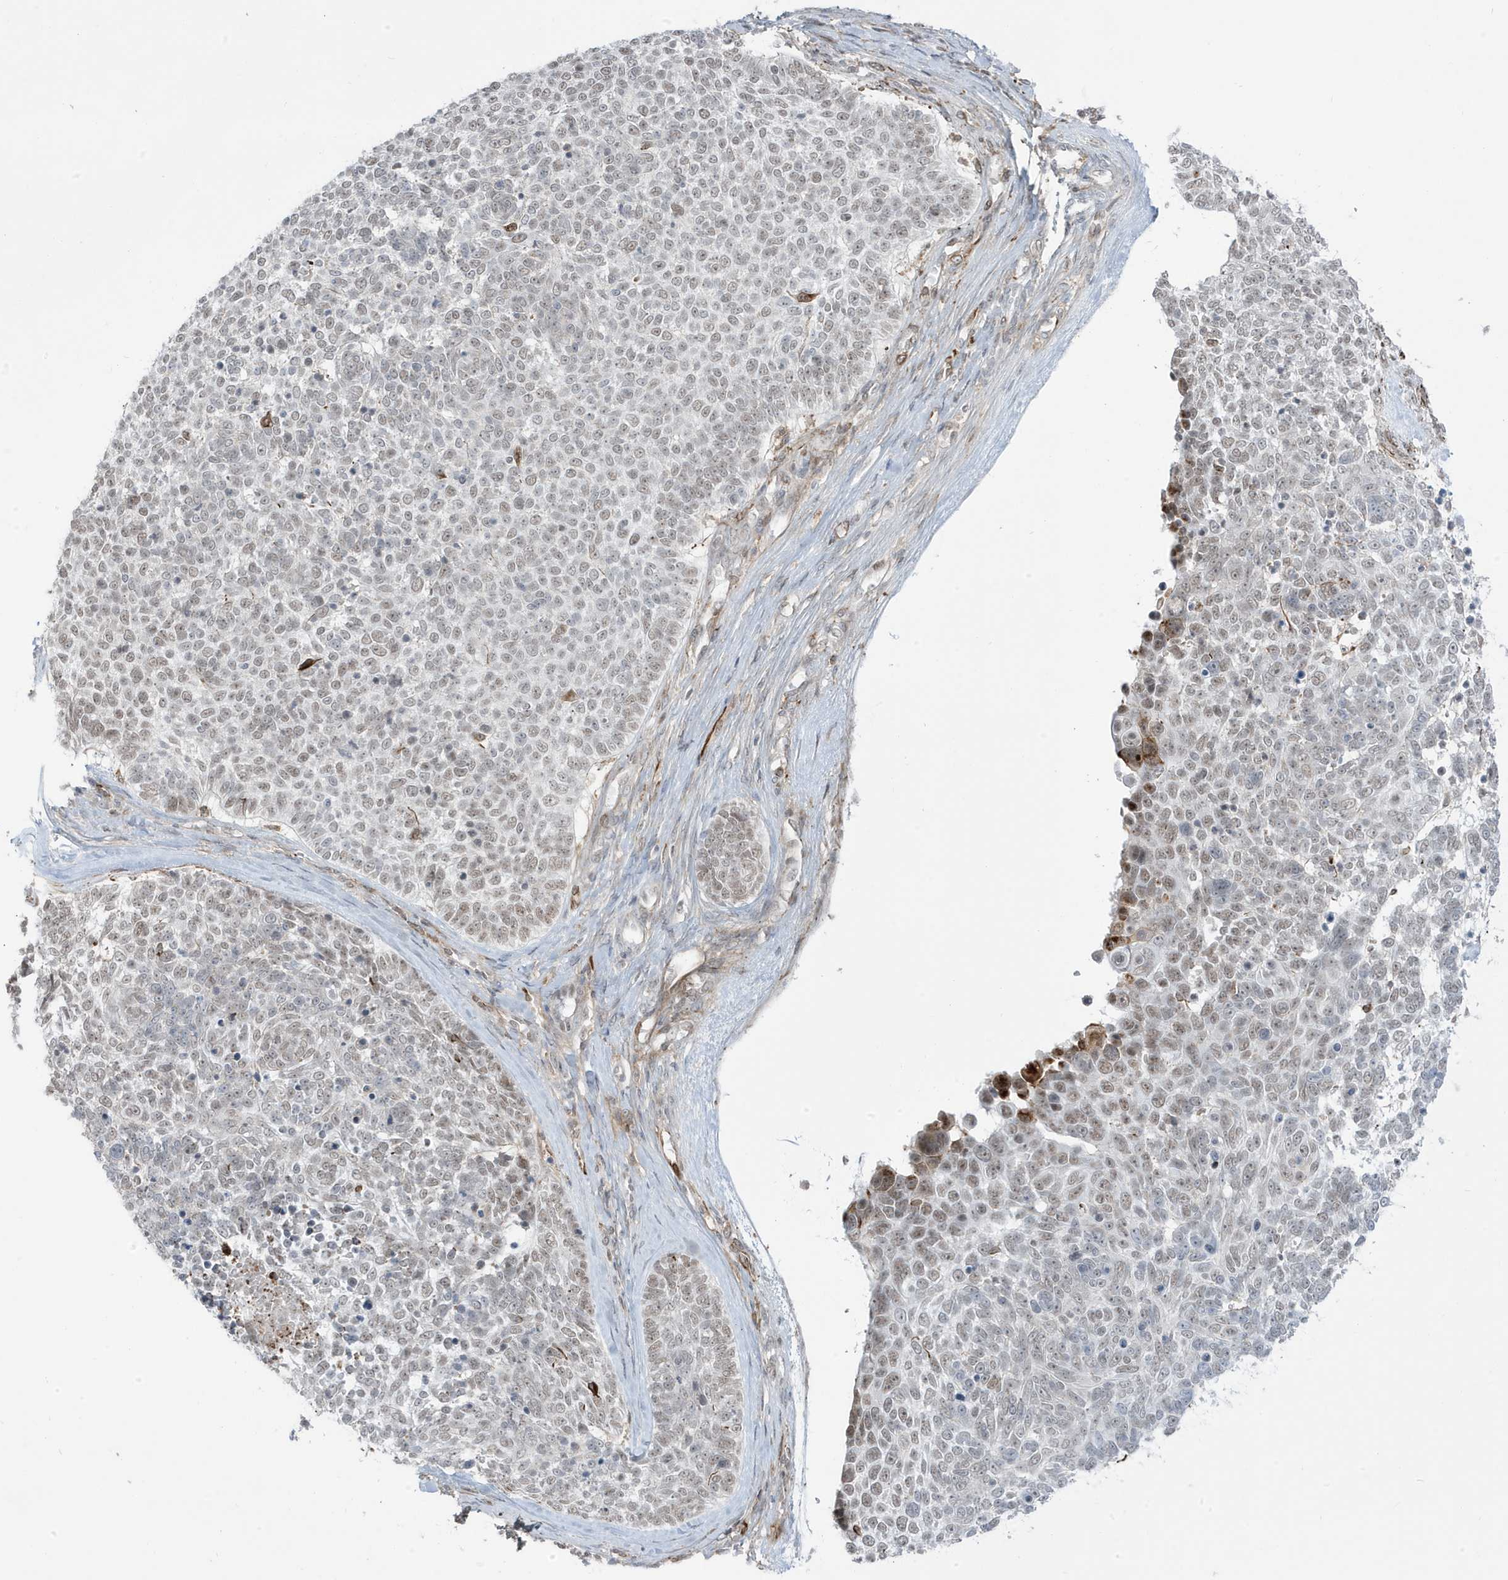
{"staining": {"intensity": "weak", "quantity": "25%-75%", "location": "nuclear"}, "tissue": "skin cancer", "cell_type": "Tumor cells", "image_type": "cancer", "snomed": [{"axis": "morphology", "description": "Basal cell carcinoma"}, {"axis": "topography", "description": "Skin"}], "caption": "IHC of human skin basal cell carcinoma exhibits low levels of weak nuclear expression in about 25%-75% of tumor cells.", "gene": "ADAMTSL3", "patient": {"sex": "female", "age": 81}}